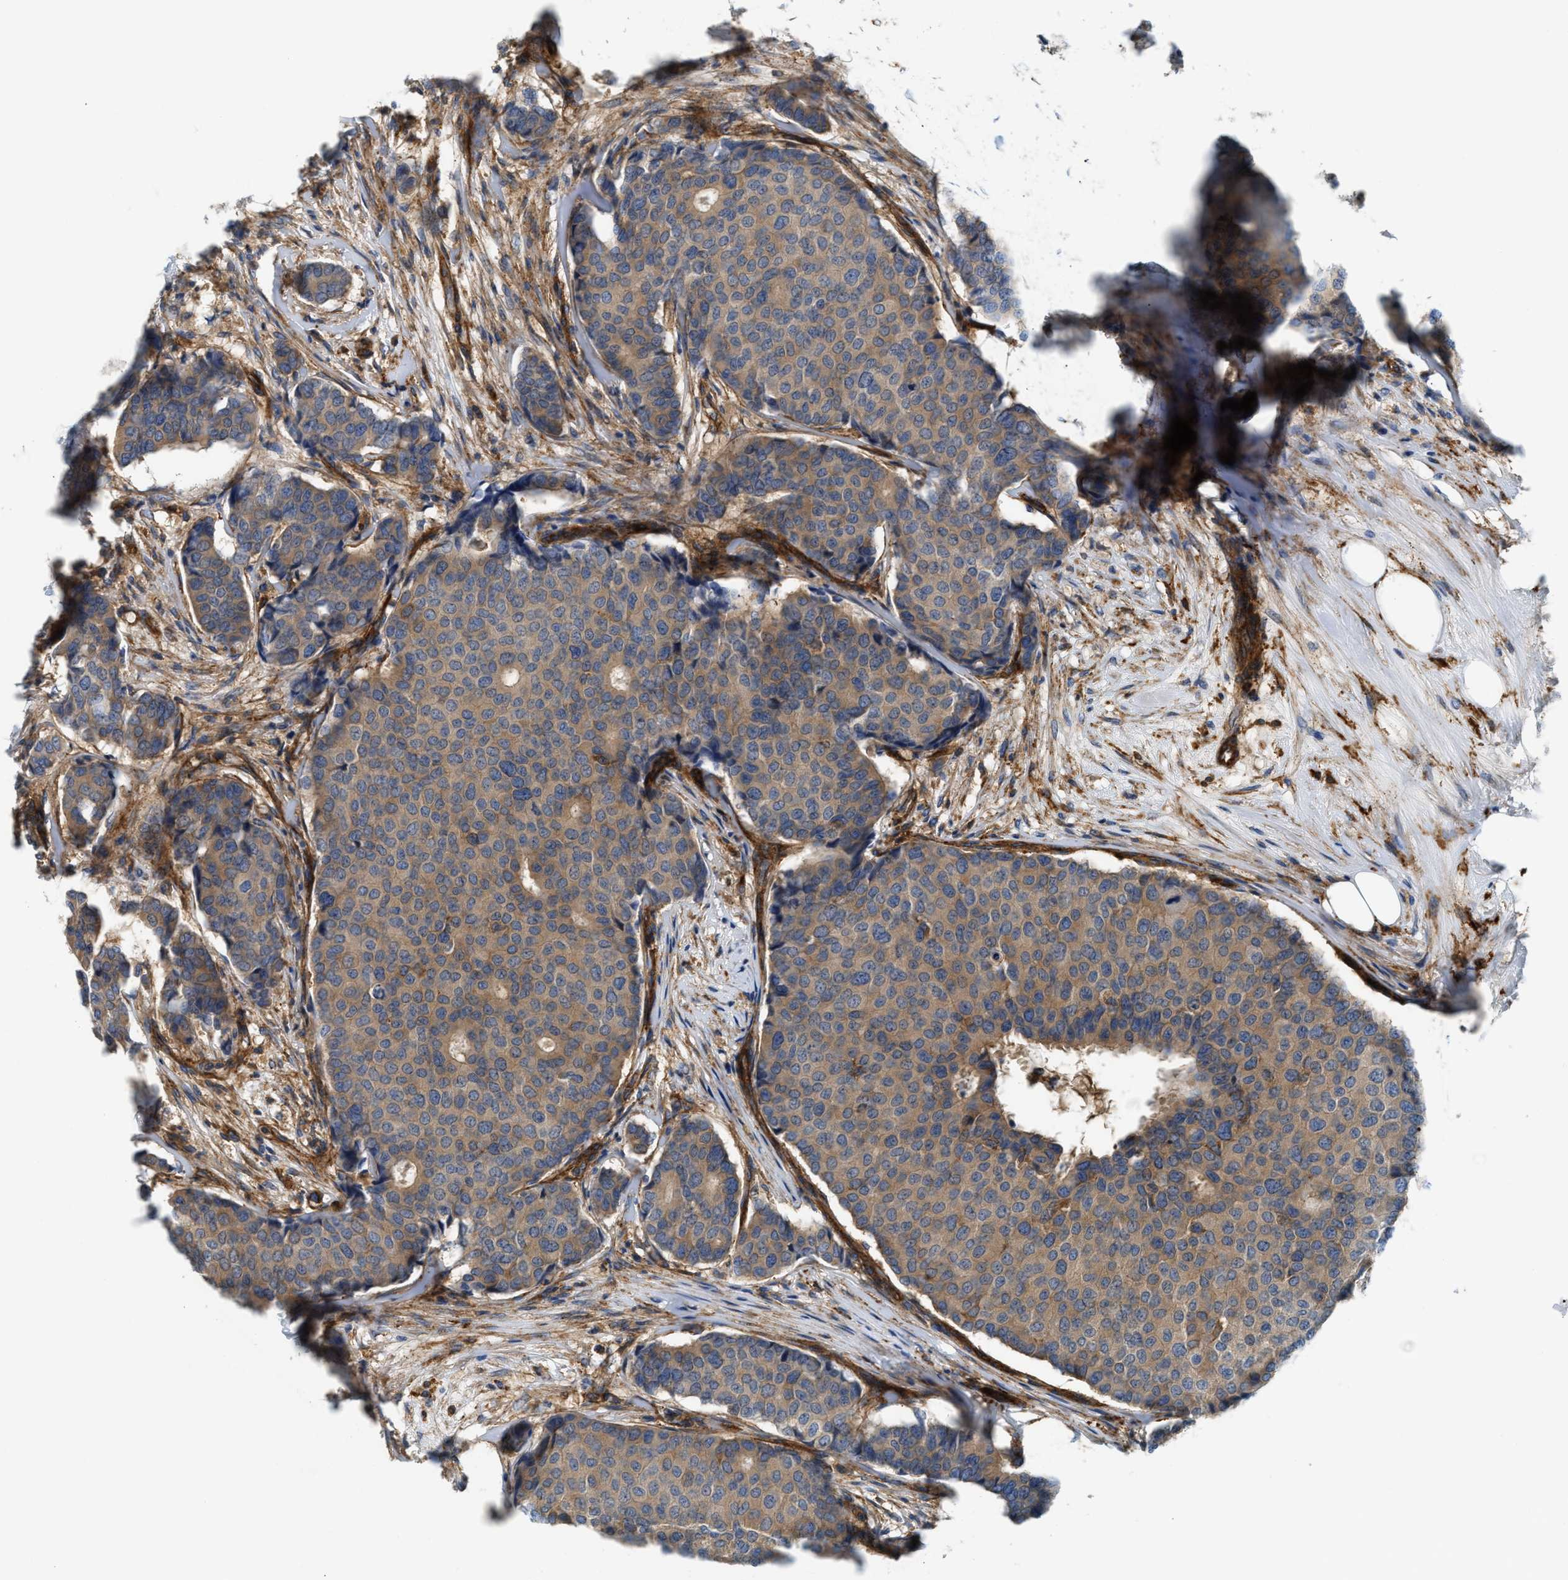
{"staining": {"intensity": "weak", "quantity": ">75%", "location": "cytoplasmic/membranous"}, "tissue": "breast cancer", "cell_type": "Tumor cells", "image_type": "cancer", "snomed": [{"axis": "morphology", "description": "Duct carcinoma"}, {"axis": "topography", "description": "Breast"}], "caption": "IHC photomicrograph of neoplastic tissue: human breast infiltrating ductal carcinoma stained using immunohistochemistry (IHC) displays low levels of weak protein expression localized specifically in the cytoplasmic/membranous of tumor cells, appearing as a cytoplasmic/membranous brown color.", "gene": "NSUN7", "patient": {"sex": "female", "age": 75}}